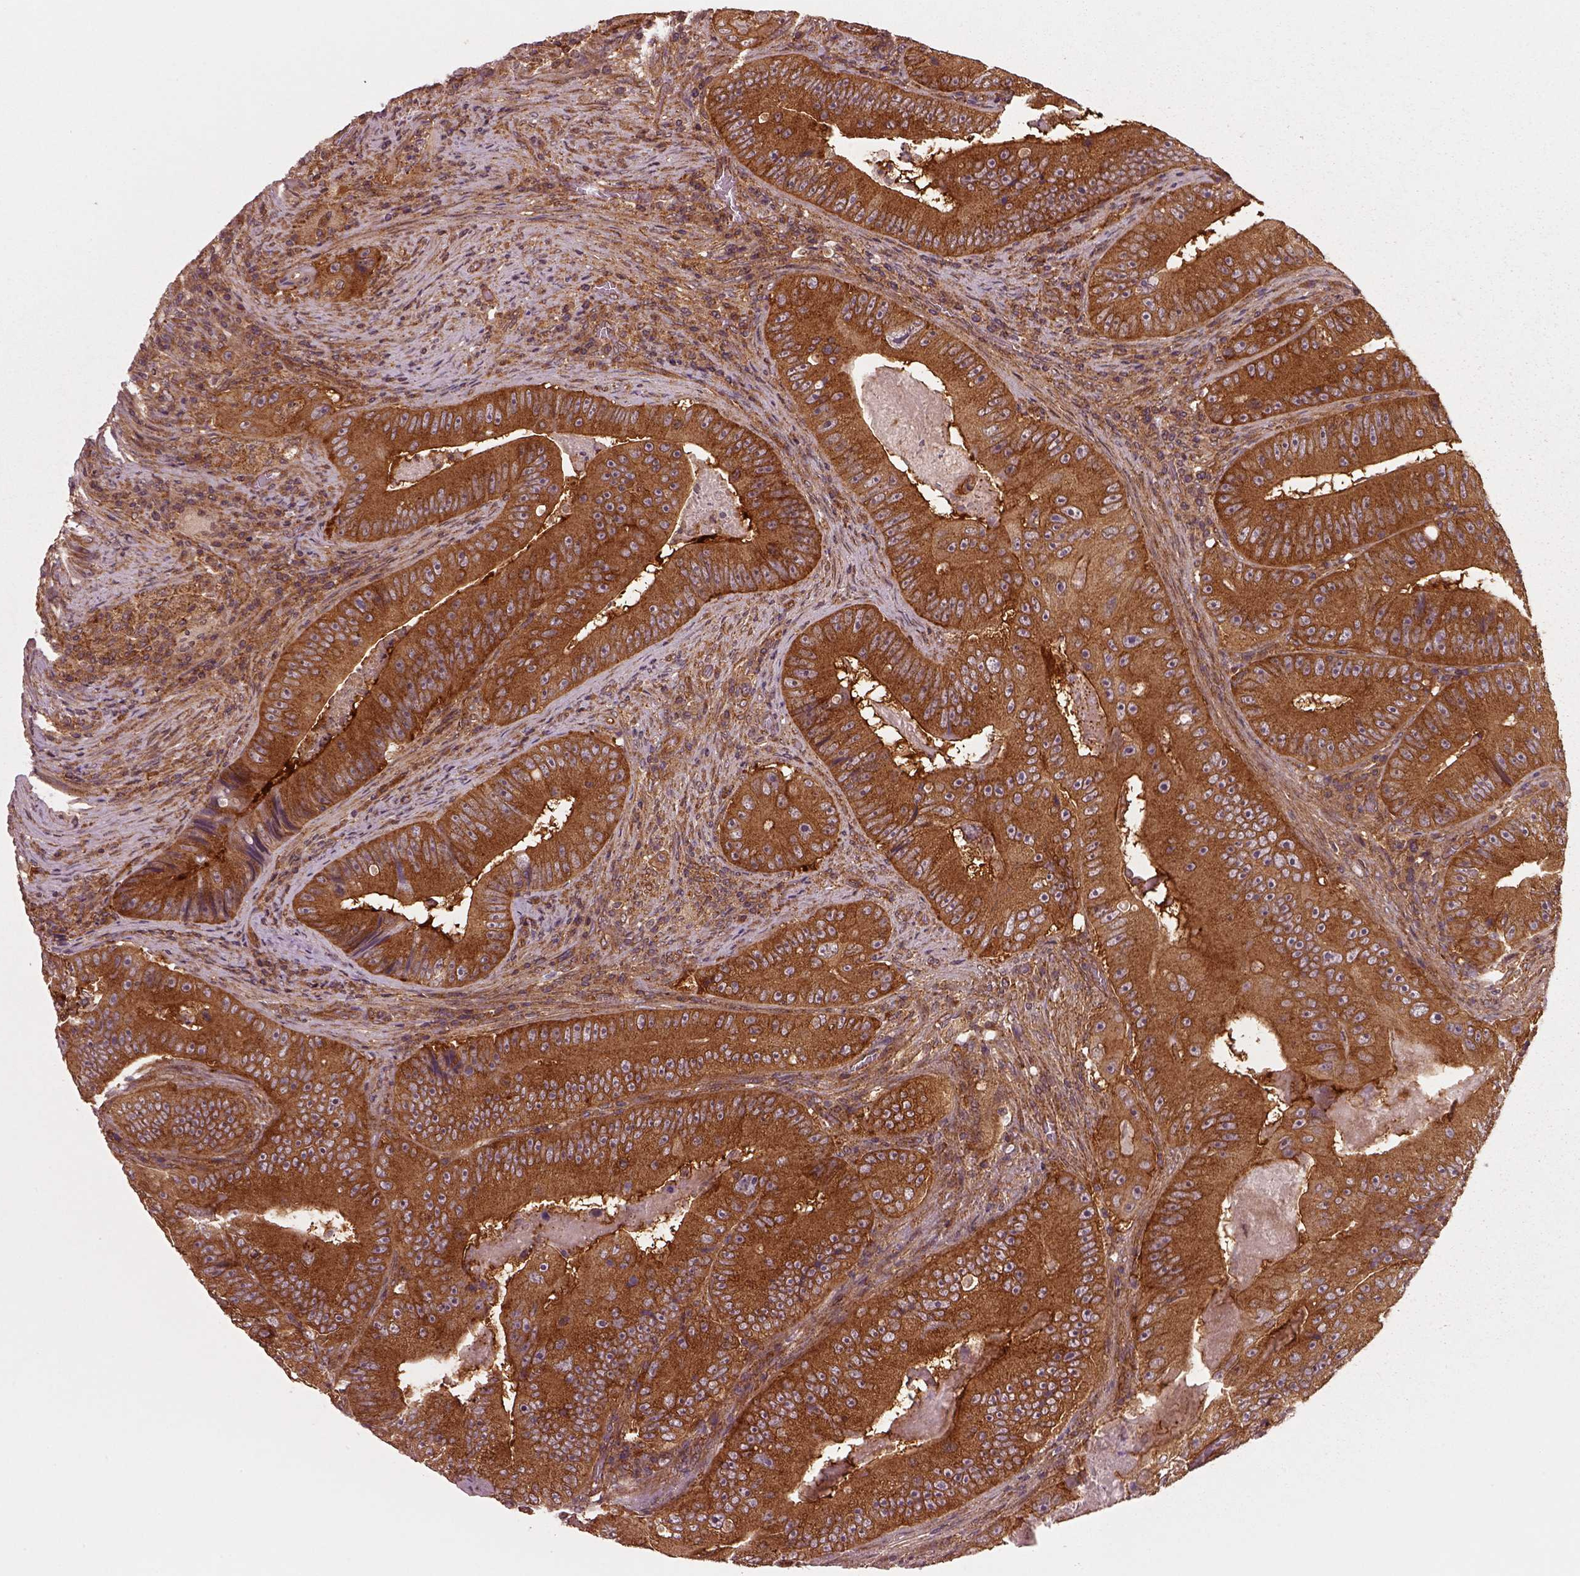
{"staining": {"intensity": "strong", "quantity": ">75%", "location": "cytoplasmic/membranous"}, "tissue": "colorectal cancer", "cell_type": "Tumor cells", "image_type": "cancer", "snomed": [{"axis": "morphology", "description": "Adenocarcinoma, NOS"}, {"axis": "topography", "description": "Colon"}], "caption": "This is an image of IHC staining of adenocarcinoma (colorectal), which shows strong positivity in the cytoplasmic/membranous of tumor cells.", "gene": "WASHC2A", "patient": {"sex": "female", "age": 86}}